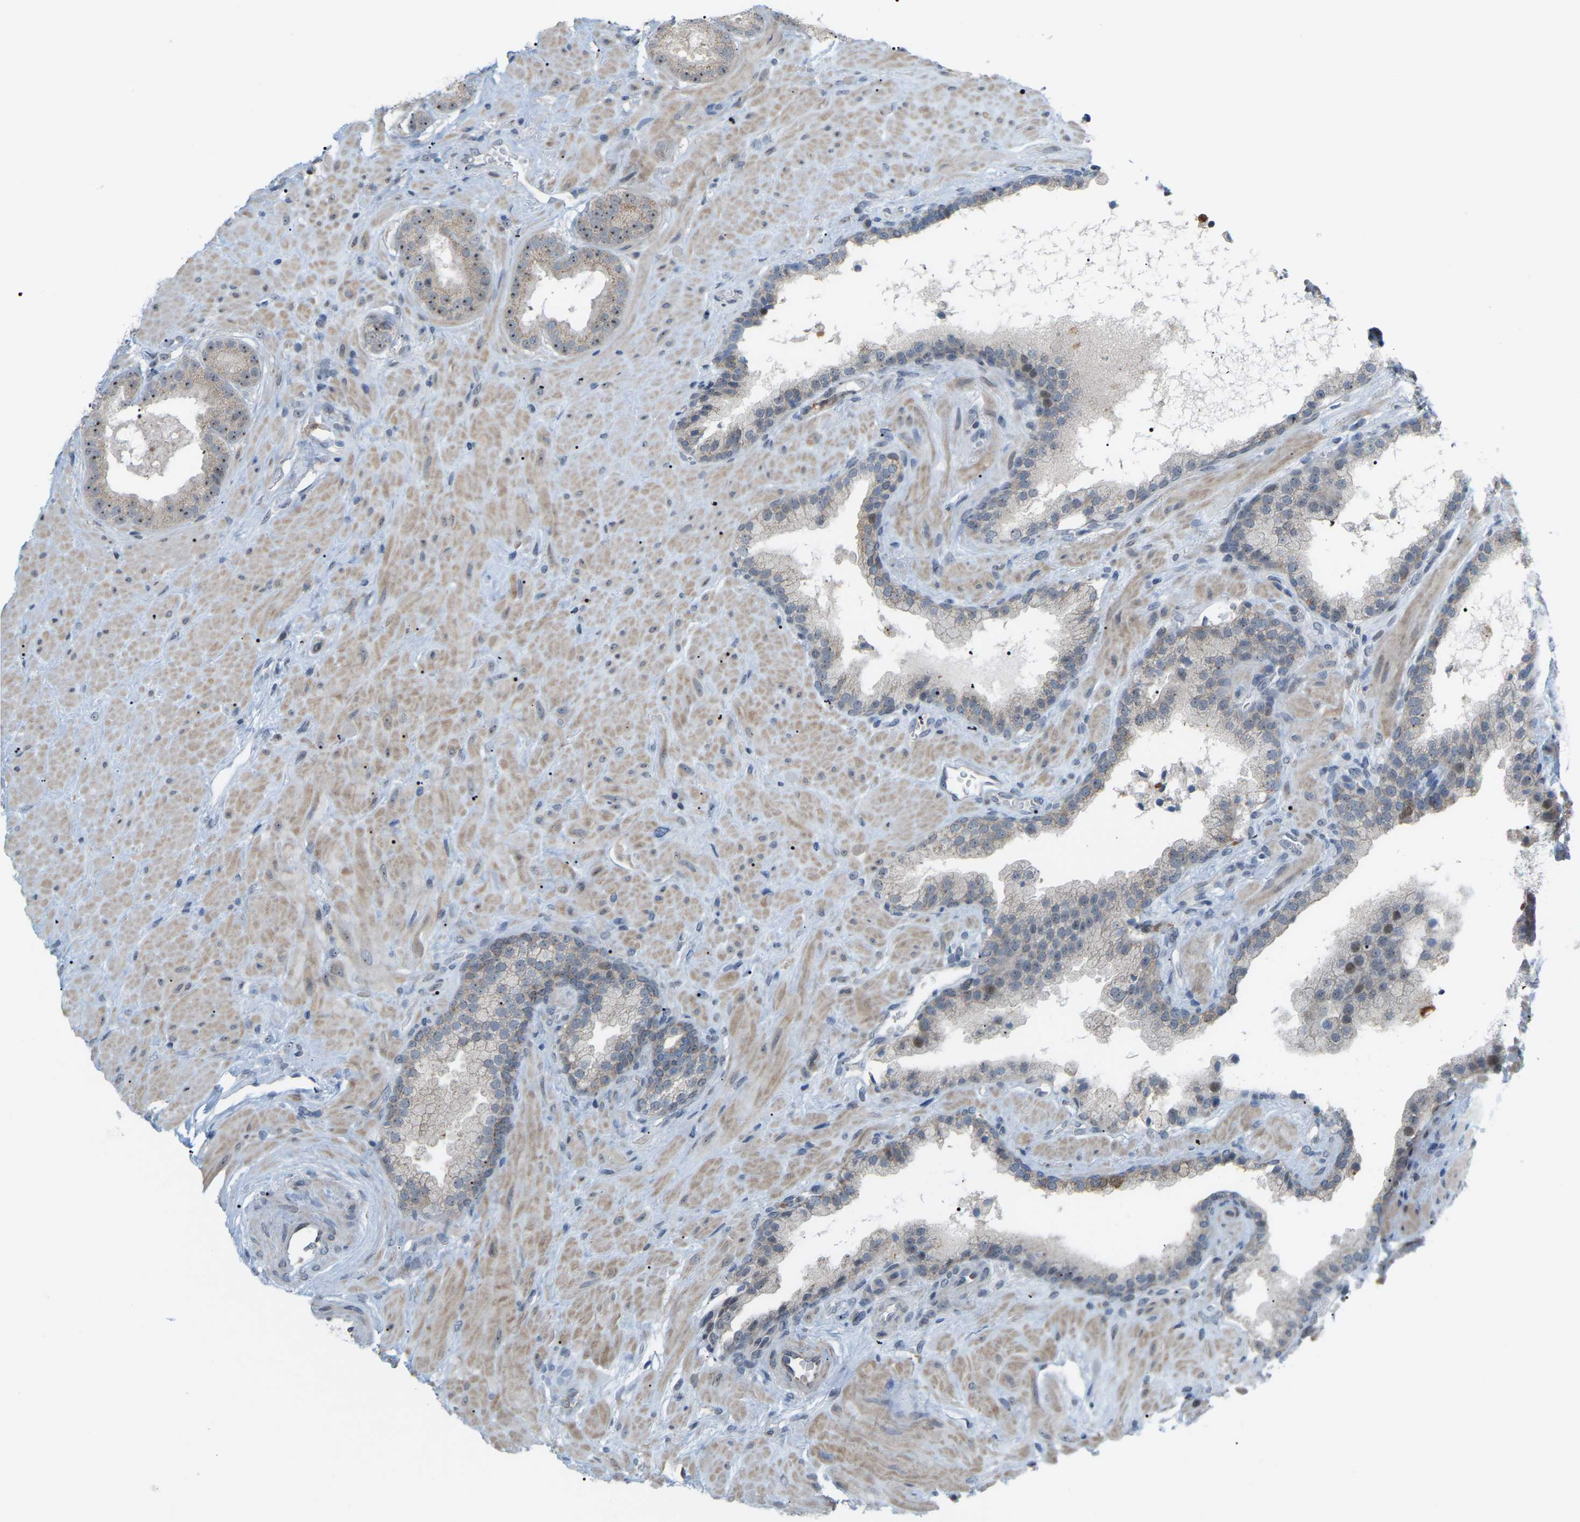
{"staining": {"intensity": "moderate", "quantity": "<25%", "location": "nuclear"}, "tissue": "prostate cancer", "cell_type": "Tumor cells", "image_type": "cancer", "snomed": [{"axis": "morphology", "description": "Adenocarcinoma, Low grade"}, {"axis": "topography", "description": "Prostate"}], "caption": "Prostate cancer was stained to show a protein in brown. There is low levels of moderate nuclear expression in about <25% of tumor cells.", "gene": "CROT", "patient": {"sex": "male", "age": 71}}